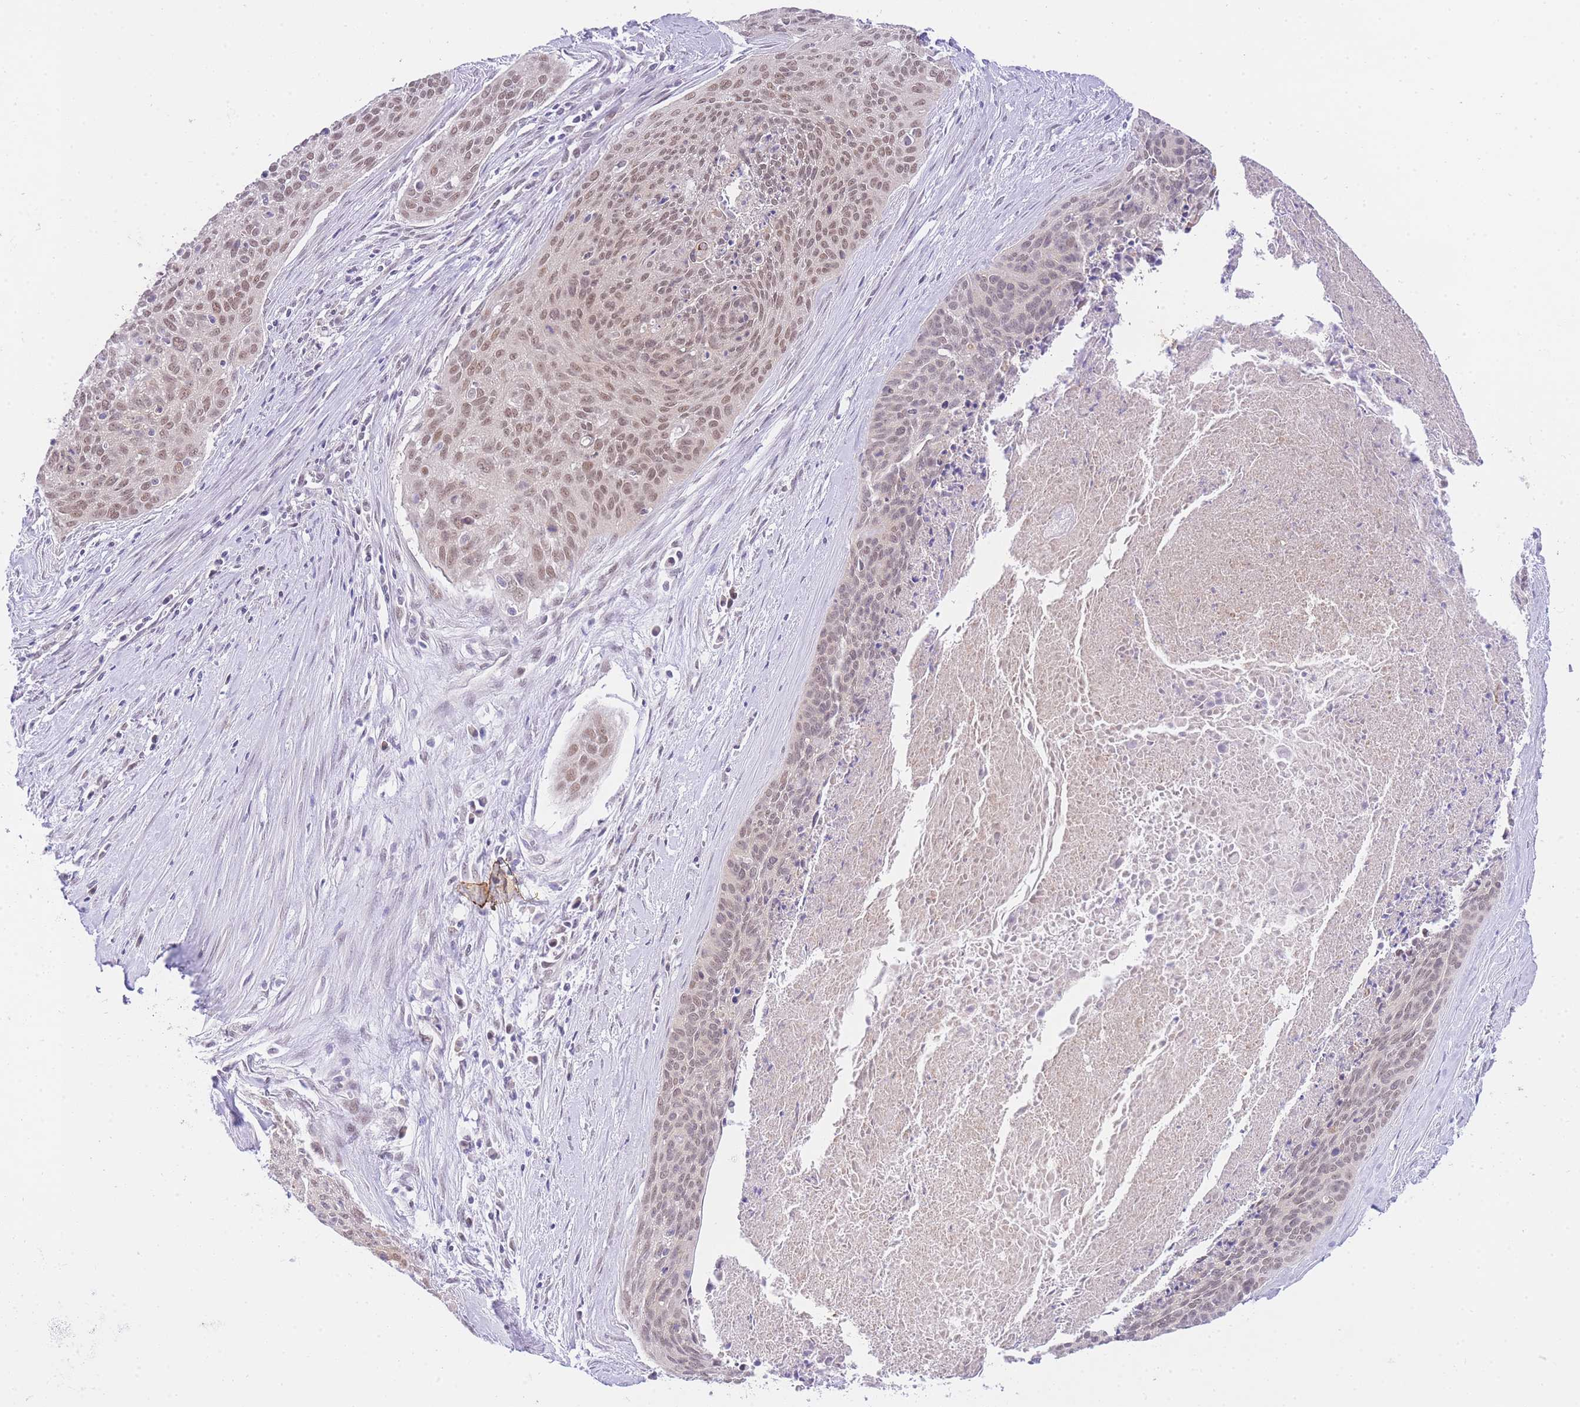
{"staining": {"intensity": "moderate", "quantity": ">75%", "location": "nuclear"}, "tissue": "cervical cancer", "cell_type": "Tumor cells", "image_type": "cancer", "snomed": [{"axis": "morphology", "description": "Squamous cell carcinoma, NOS"}, {"axis": "topography", "description": "Cervix"}], "caption": "Immunohistochemistry (IHC) image of human squamous cell carcinoma (cervical) stained for a protein (brown), which demonstrates medium levels of moderate nuclear positivity in about >75% of tumor cells.", "gene": "UBXN7", "patient": {"sex": "female", "age": 55}}